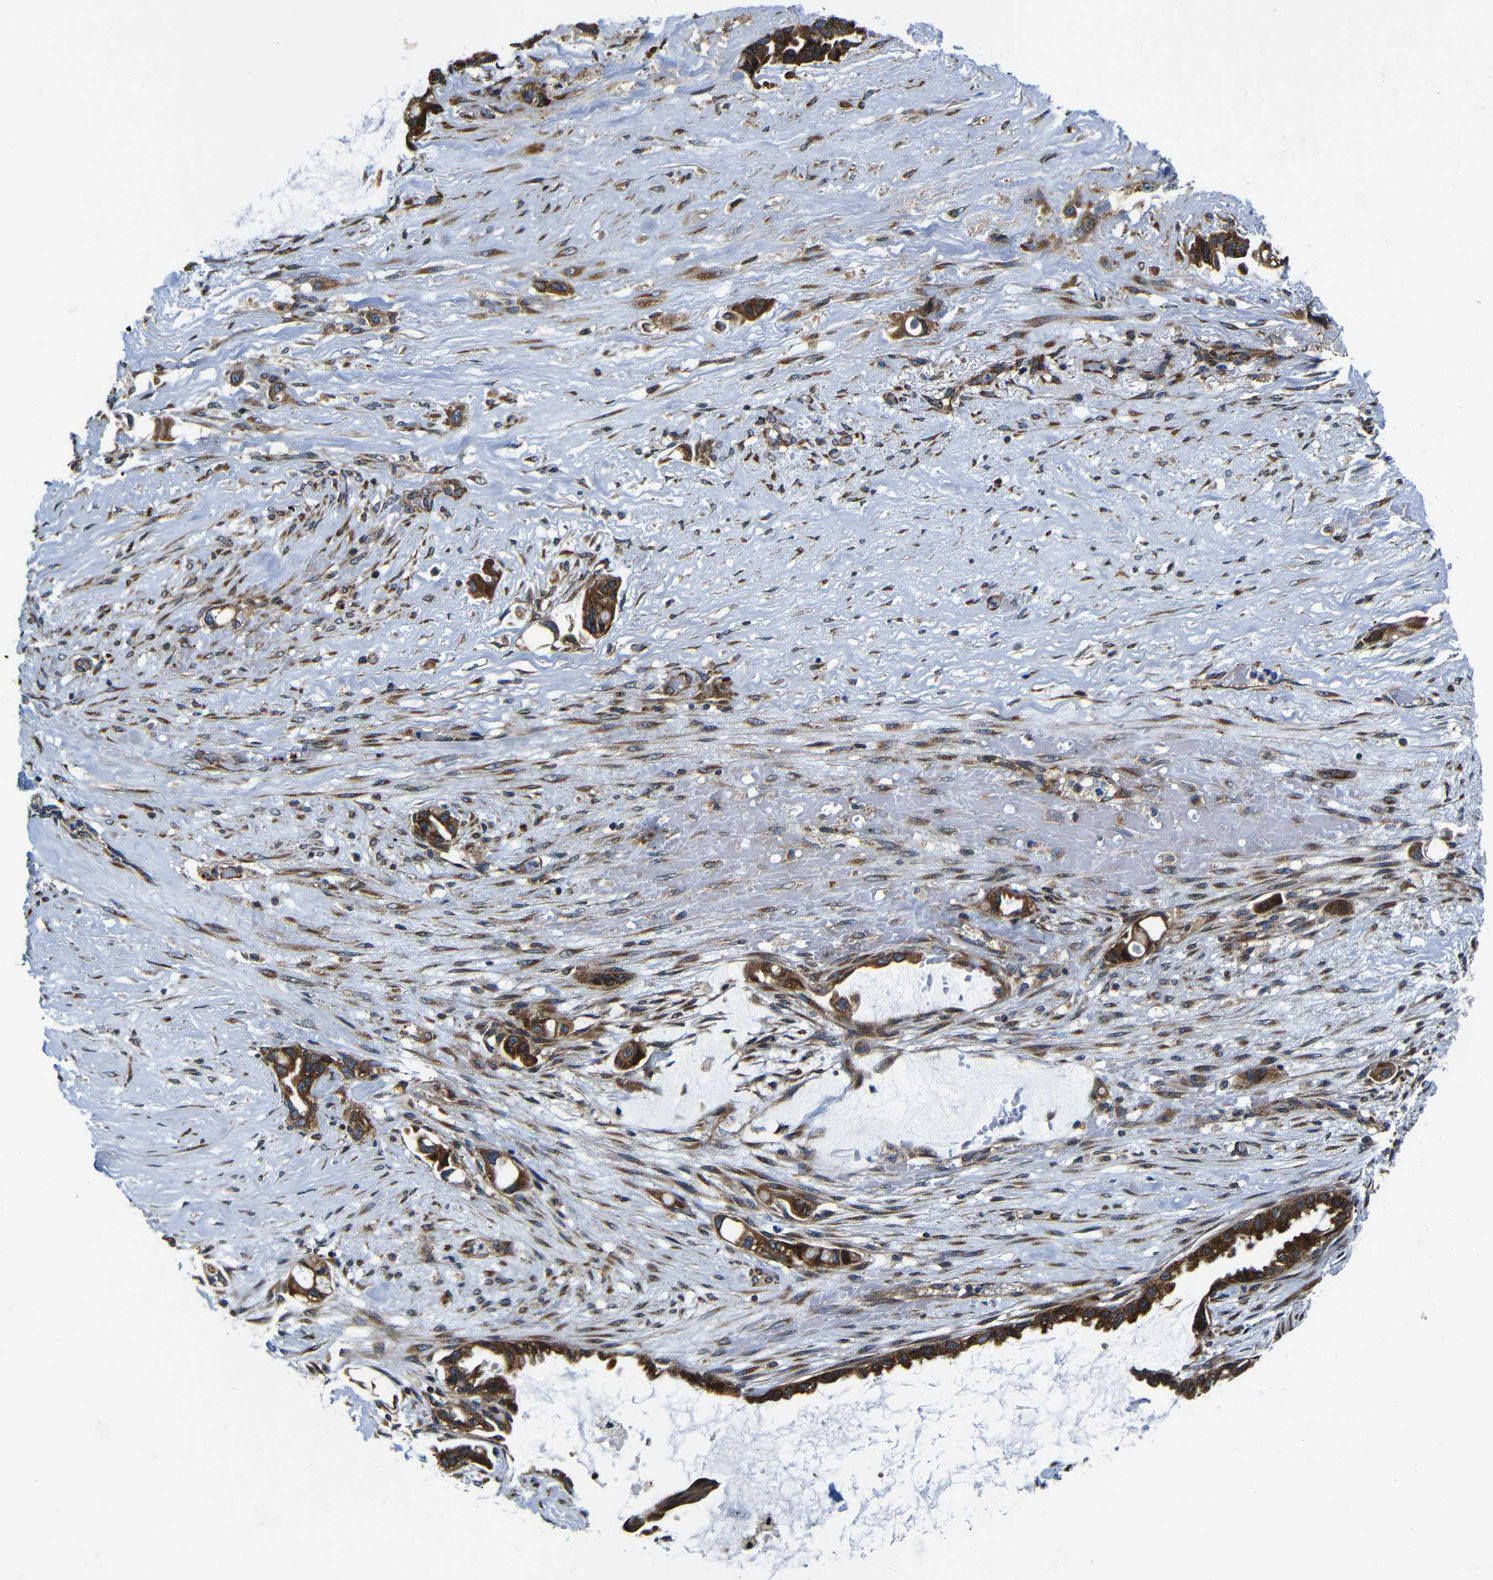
{"staining": {"intensity": "strong", "quantity": ">75%", "location": "cytoplasmic/membranous"}, "tissue": "liver cancer", "cell_type": "Tumor cells", "image_type": "cancer", "snomed": [{"axis": "morphology", "description": "Cholangiocarcinoma"}, {"axis": "topography", "description": "Liver"}], "caption": "Liver cancer (cholangiocarcinoma) was stained to show a protein in brown. There is high levels of strong cytoplasmic/membranous positivity in approximately >75% of tumor cells.", "gene": "ABCE1", "patient": {"sex": "female", "age": 65}}